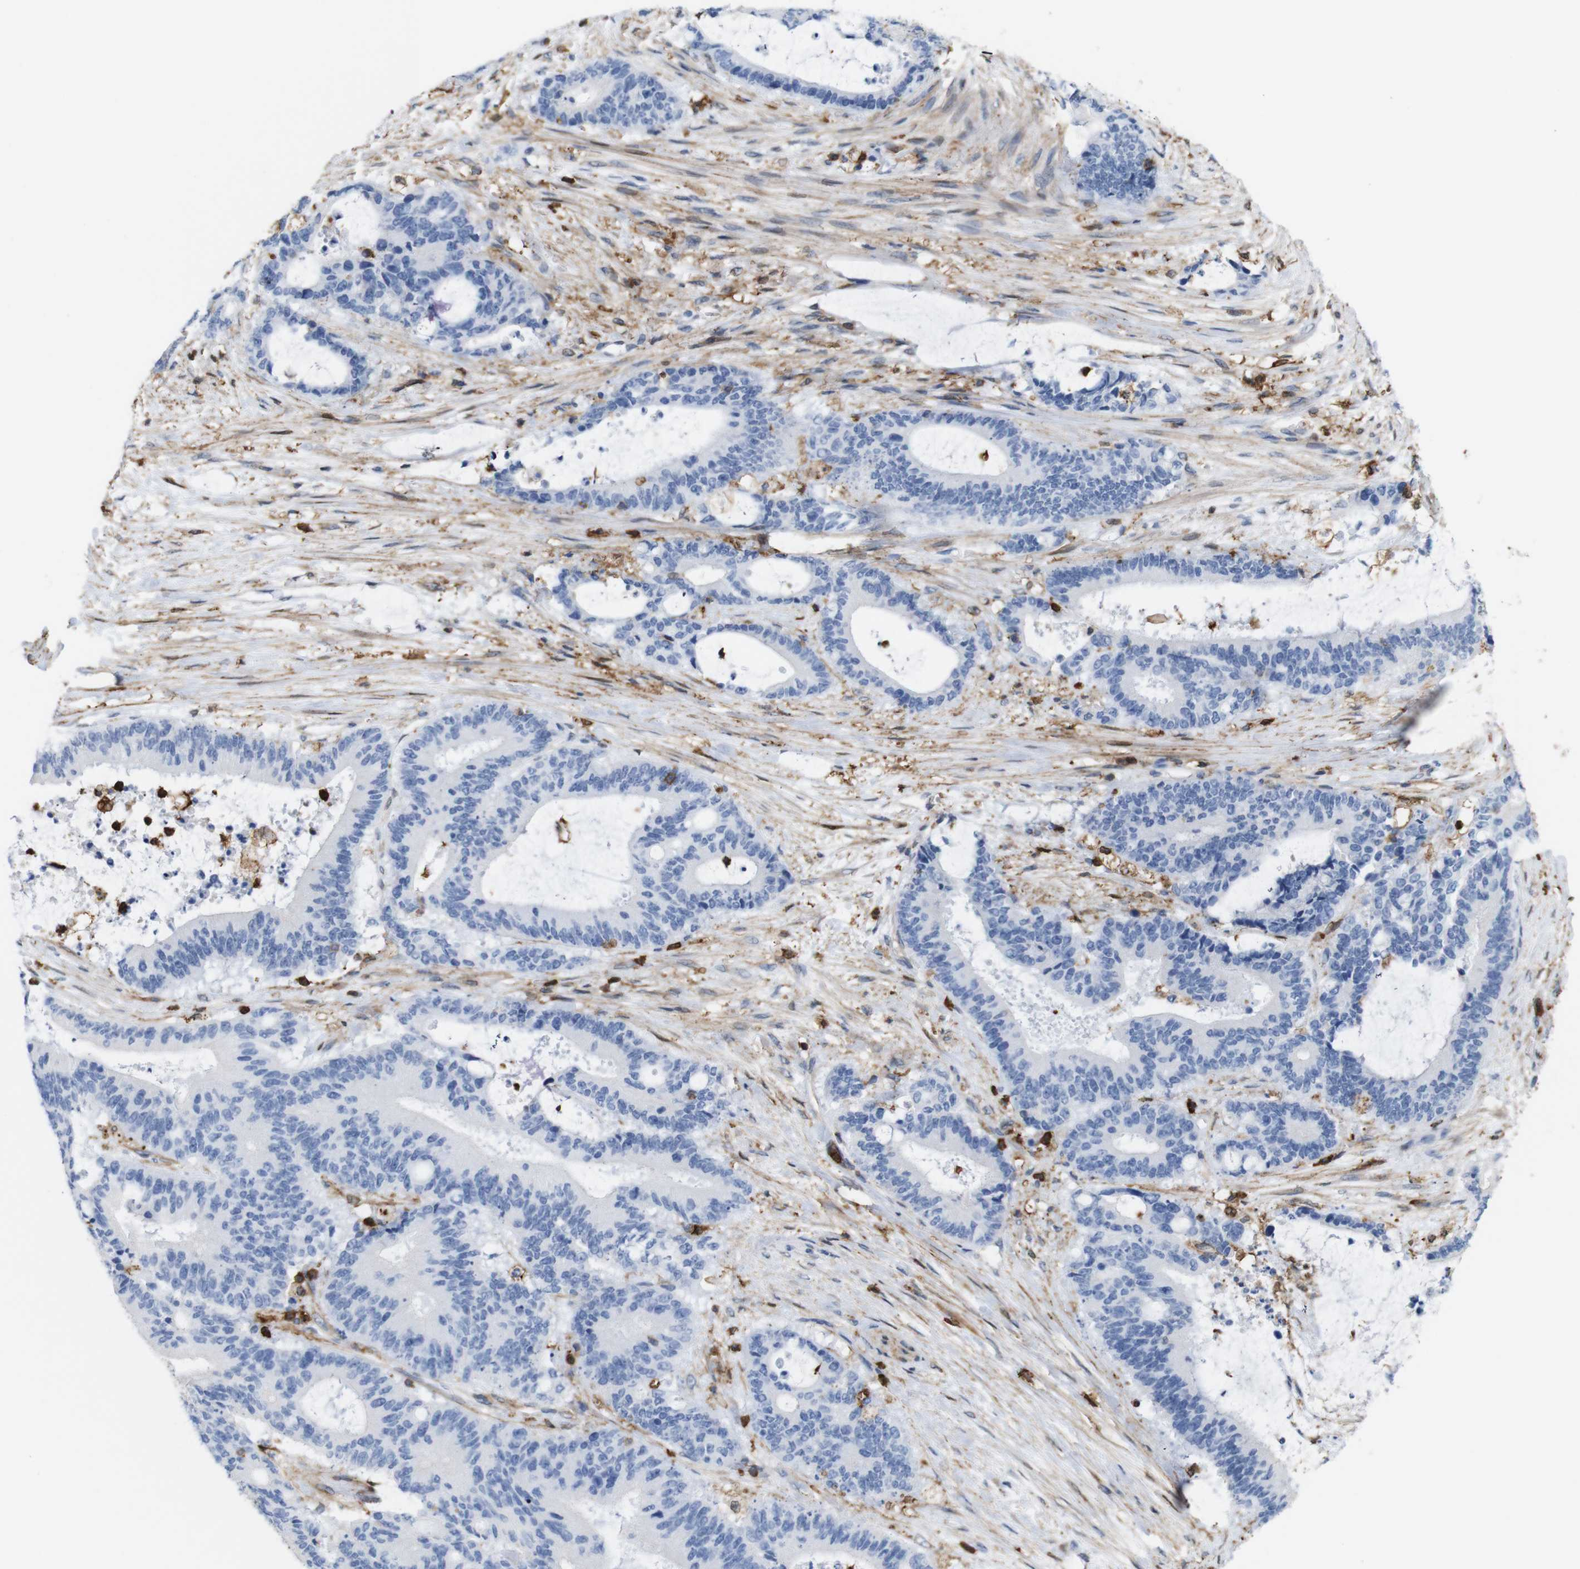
{"staining": {"intensity": "negative", "quantity": "none", "location": "none"}, "tissue": "liver cancer", "cell_type": "Tumor cells", "image_type": "cancer", "snomed": [{"axis": "morphology", "description": "Normal tissue, NOS"}, {"axis": "morphology", "description": "Cholangiocarcinoma"}, {"axis": "topography", "description": "Liver"}, {"axis": "topography", "description": "Peripheral nerve tissue"}], "caption": "IHC photomicrograph of neoplastic tissue: liver cancer stained with DAB (3,3'-diaminobenzidine) demonstrates no significant protein staining in tumor cells.", "gene": "ANXA1", "patient": {"sex": "female", "age": 73}}